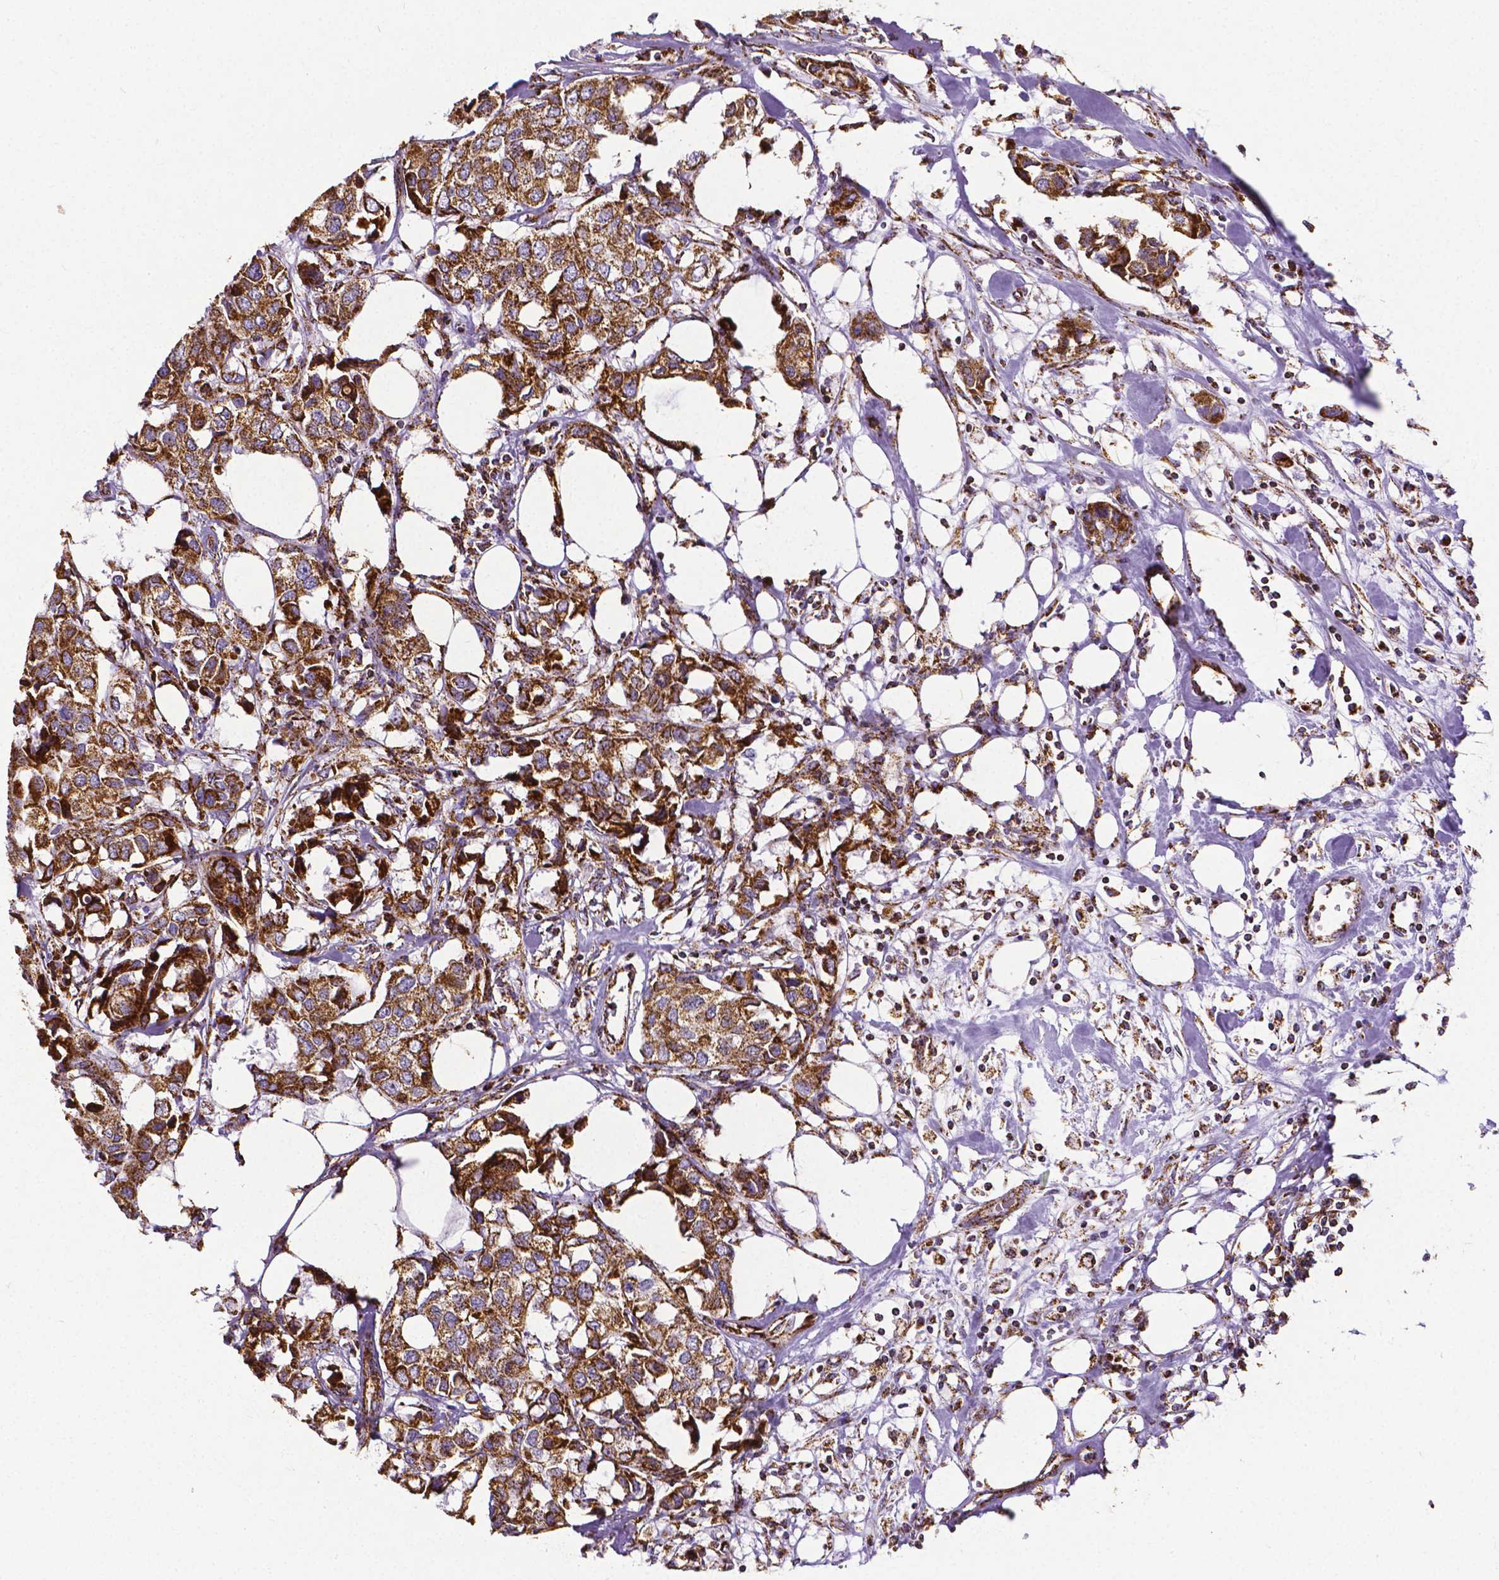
{"staining": {"intensity": "strong", "quantity": ">75%", "location": "cytoplasmic/membranous"}, "tissue": "breast cancer", "cell_type": "Tumor cells", "image_type": "cancer", "snomed": [{"axis": "morphology", "description": "Duct carcinoma"}, {"axis": "topography", "description": "Breast"}], "caption": "IHC of breast cancer displays high levels of strong cytoplasmic/membranous expression in approximately >75% of tumor cells.", "gene": "MACC1", "patient": {"sex": "female", "age": 80}}